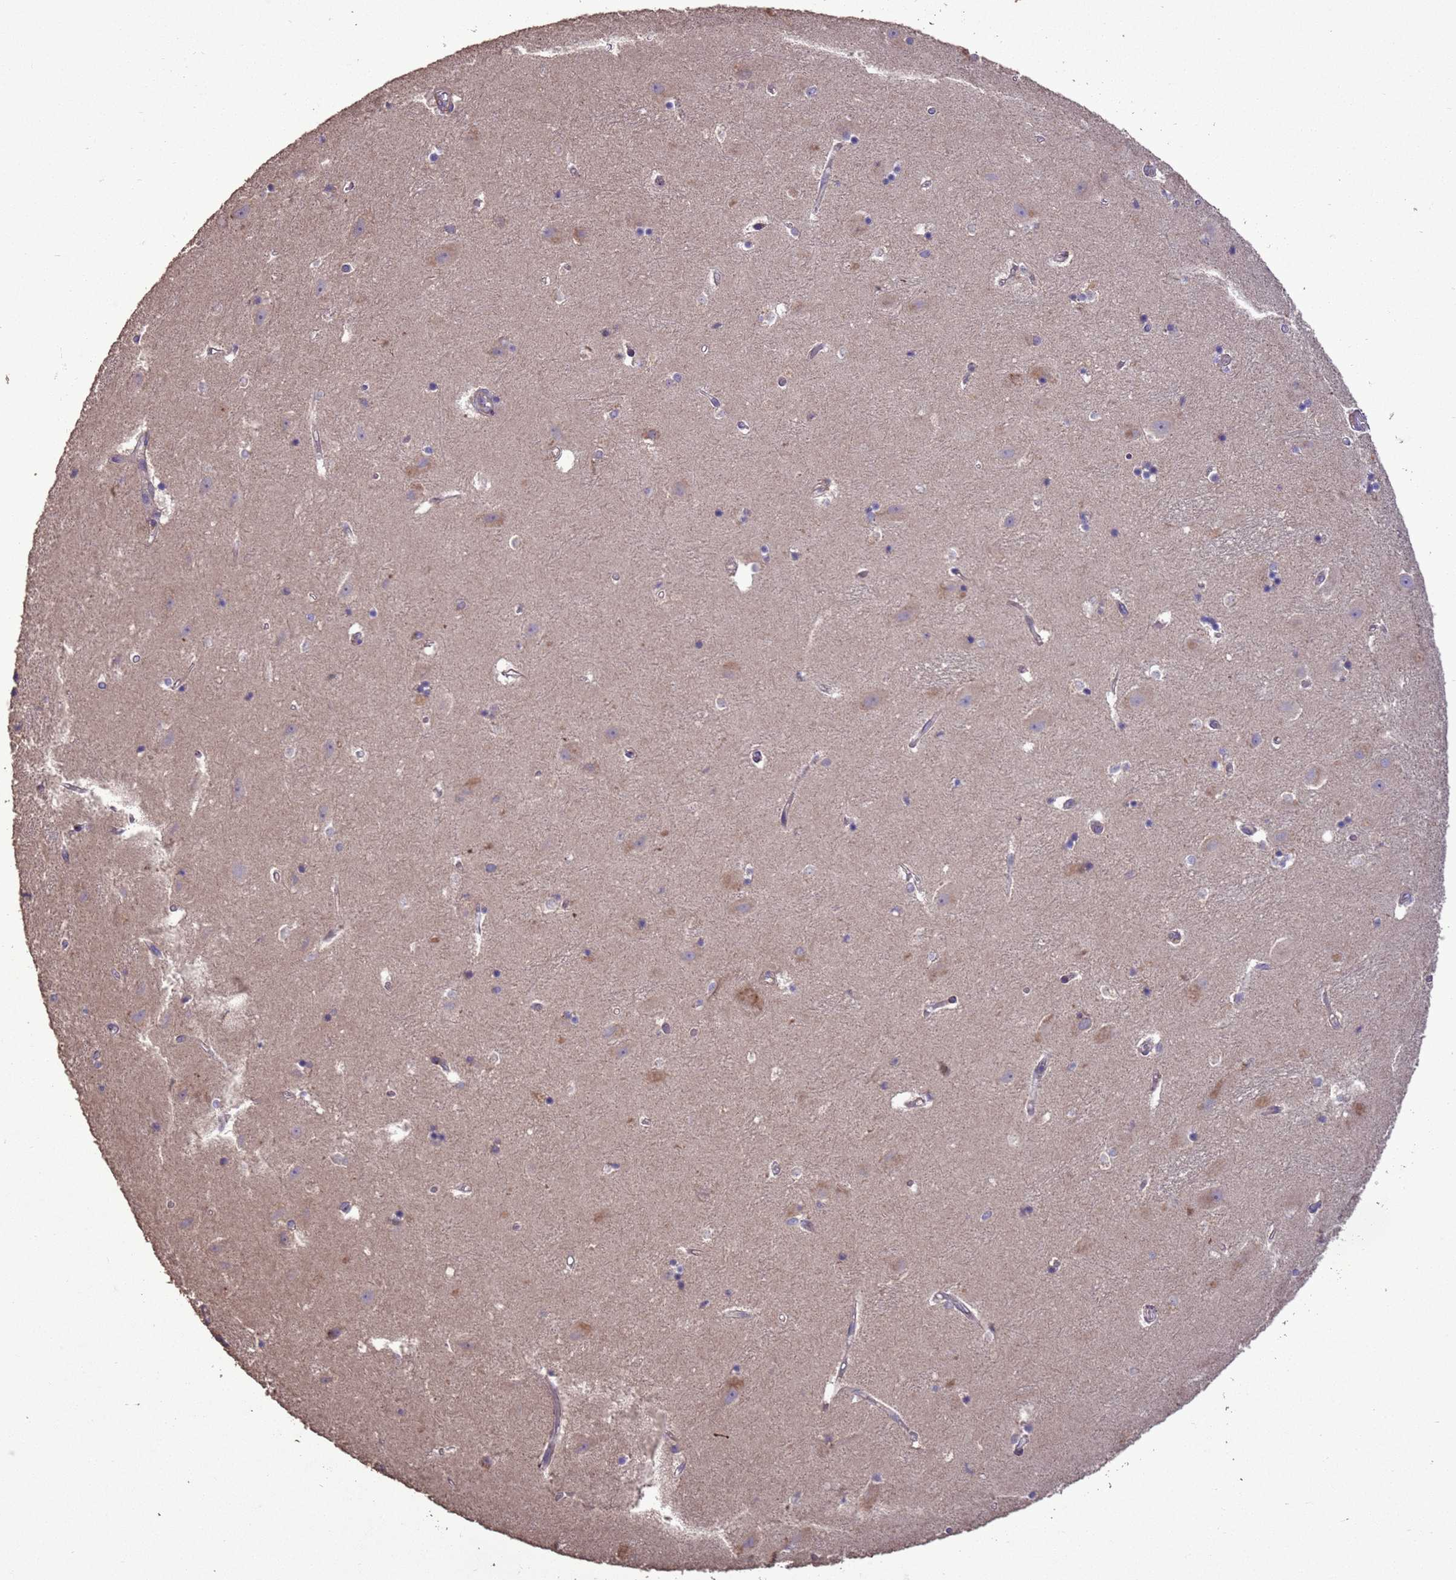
{"staining": {"intensity": "weak", "quantity": "<25%", "location": "cytoplasmic/membranous"}, "tissue": "hippocampus", "cell_type": "Glial cells", "image_type": "normal", "snomed": [{"axis": "morphology", "description": "Normal tissue, NOS"}, {"axis": "topography", "description": "Hippocampus"}], "caption": "Immunohistochemistry of benign human hippocampus reveals no staining in glial cells. Nuclei are stained in blue.", "gene": "SLC9B2", "patient": {"sex": "female", "age": 52}}